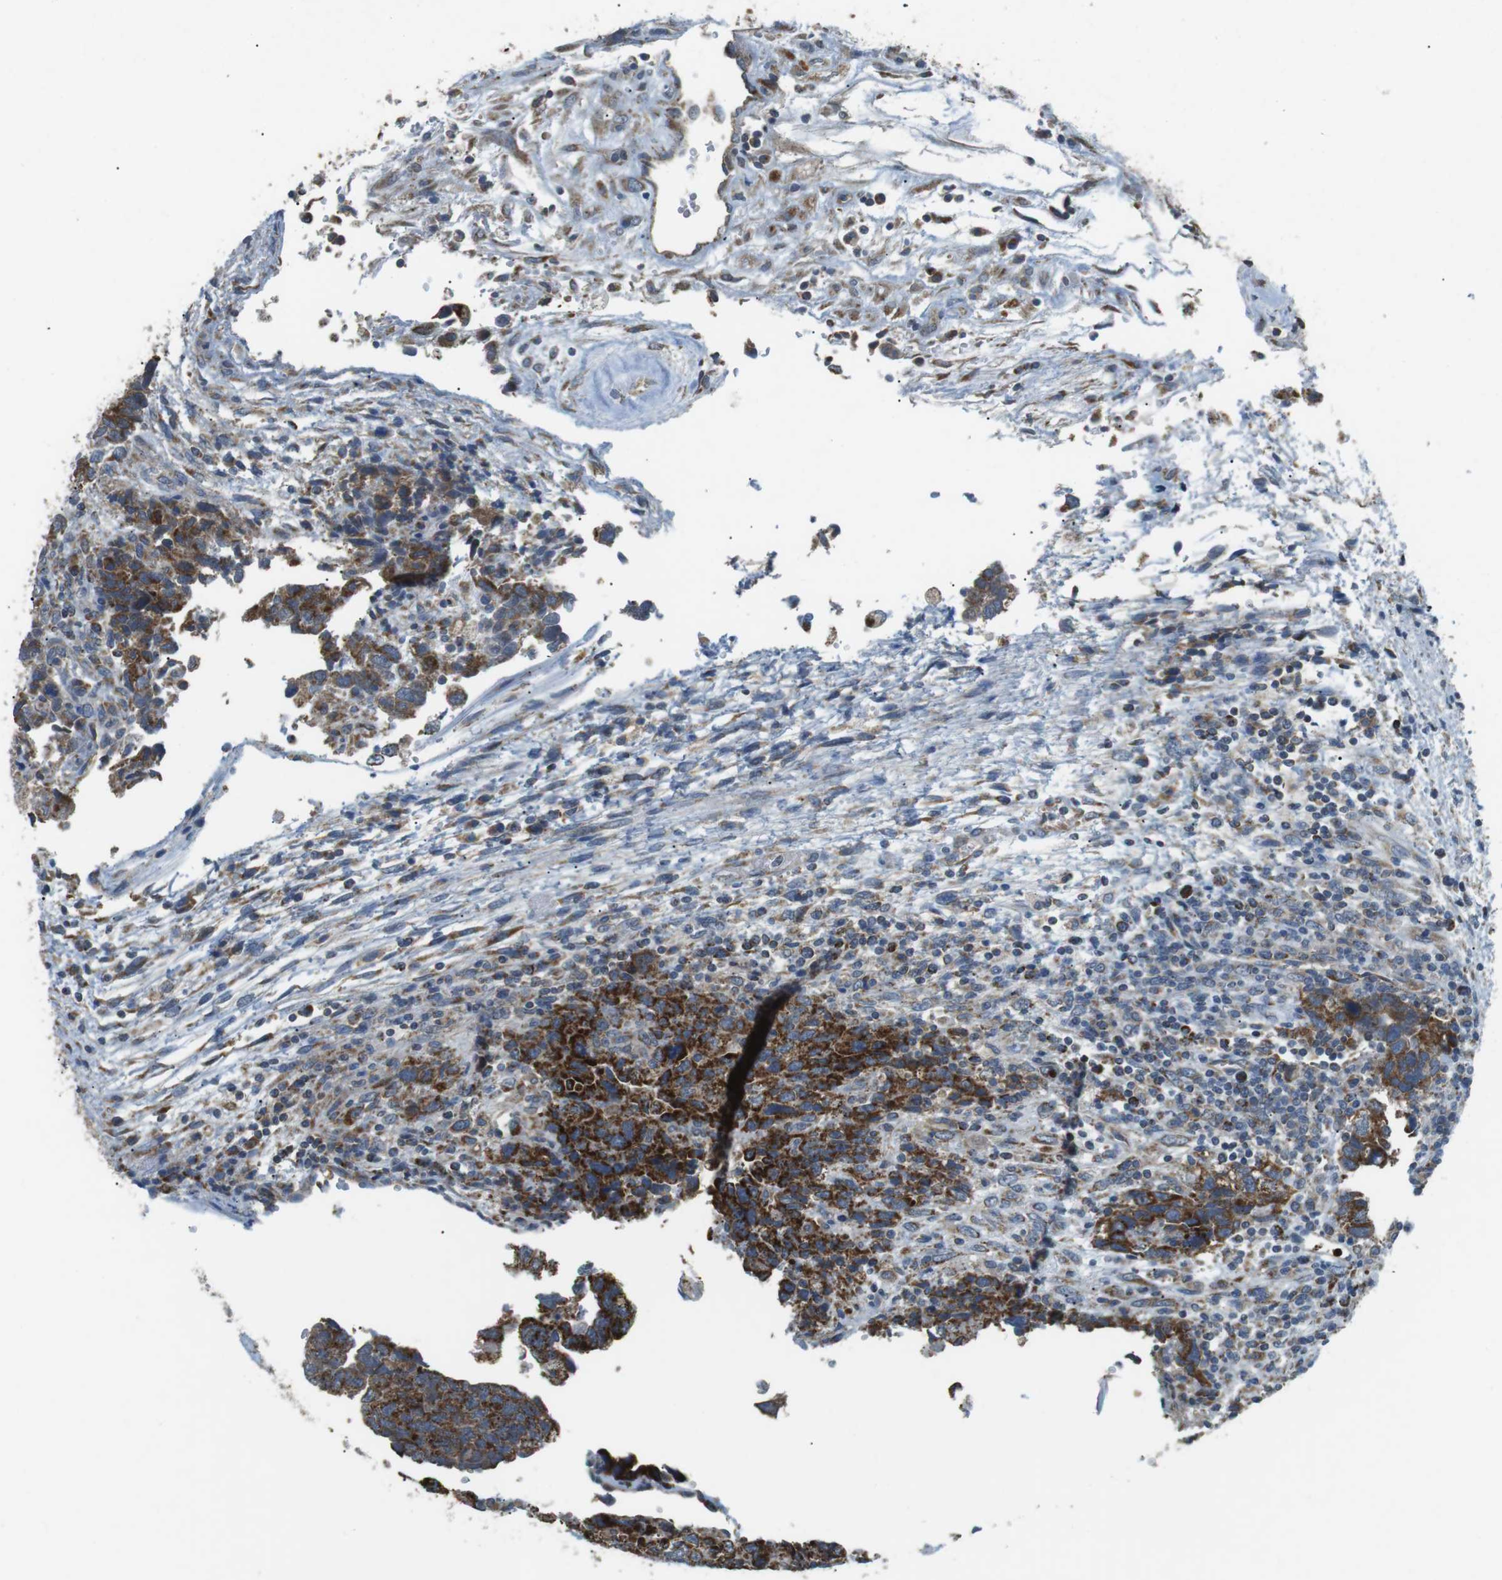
{"staining": {"intensity": "strong", "quantity": ">75%", "location": "cytoplasmic/membranous"}, "tissue": "testis cancer", "cell_type": "Tumor cells", "image_type": "cancer", "snomed": [{"axis": "morphology", "description": "Carcinoma, Embryonal, NOS"}, {"axis": "topography", "description": "Testis"}], "caption": "Immunohistochemical staining of testis cancer (embryonal carcinoma) reveals high levels of strong cytoplasmic/membranous staining in approximately >75% of tumor cells.", "gene": "BACE1", "patient": {"sex": "male", "age": 36}}